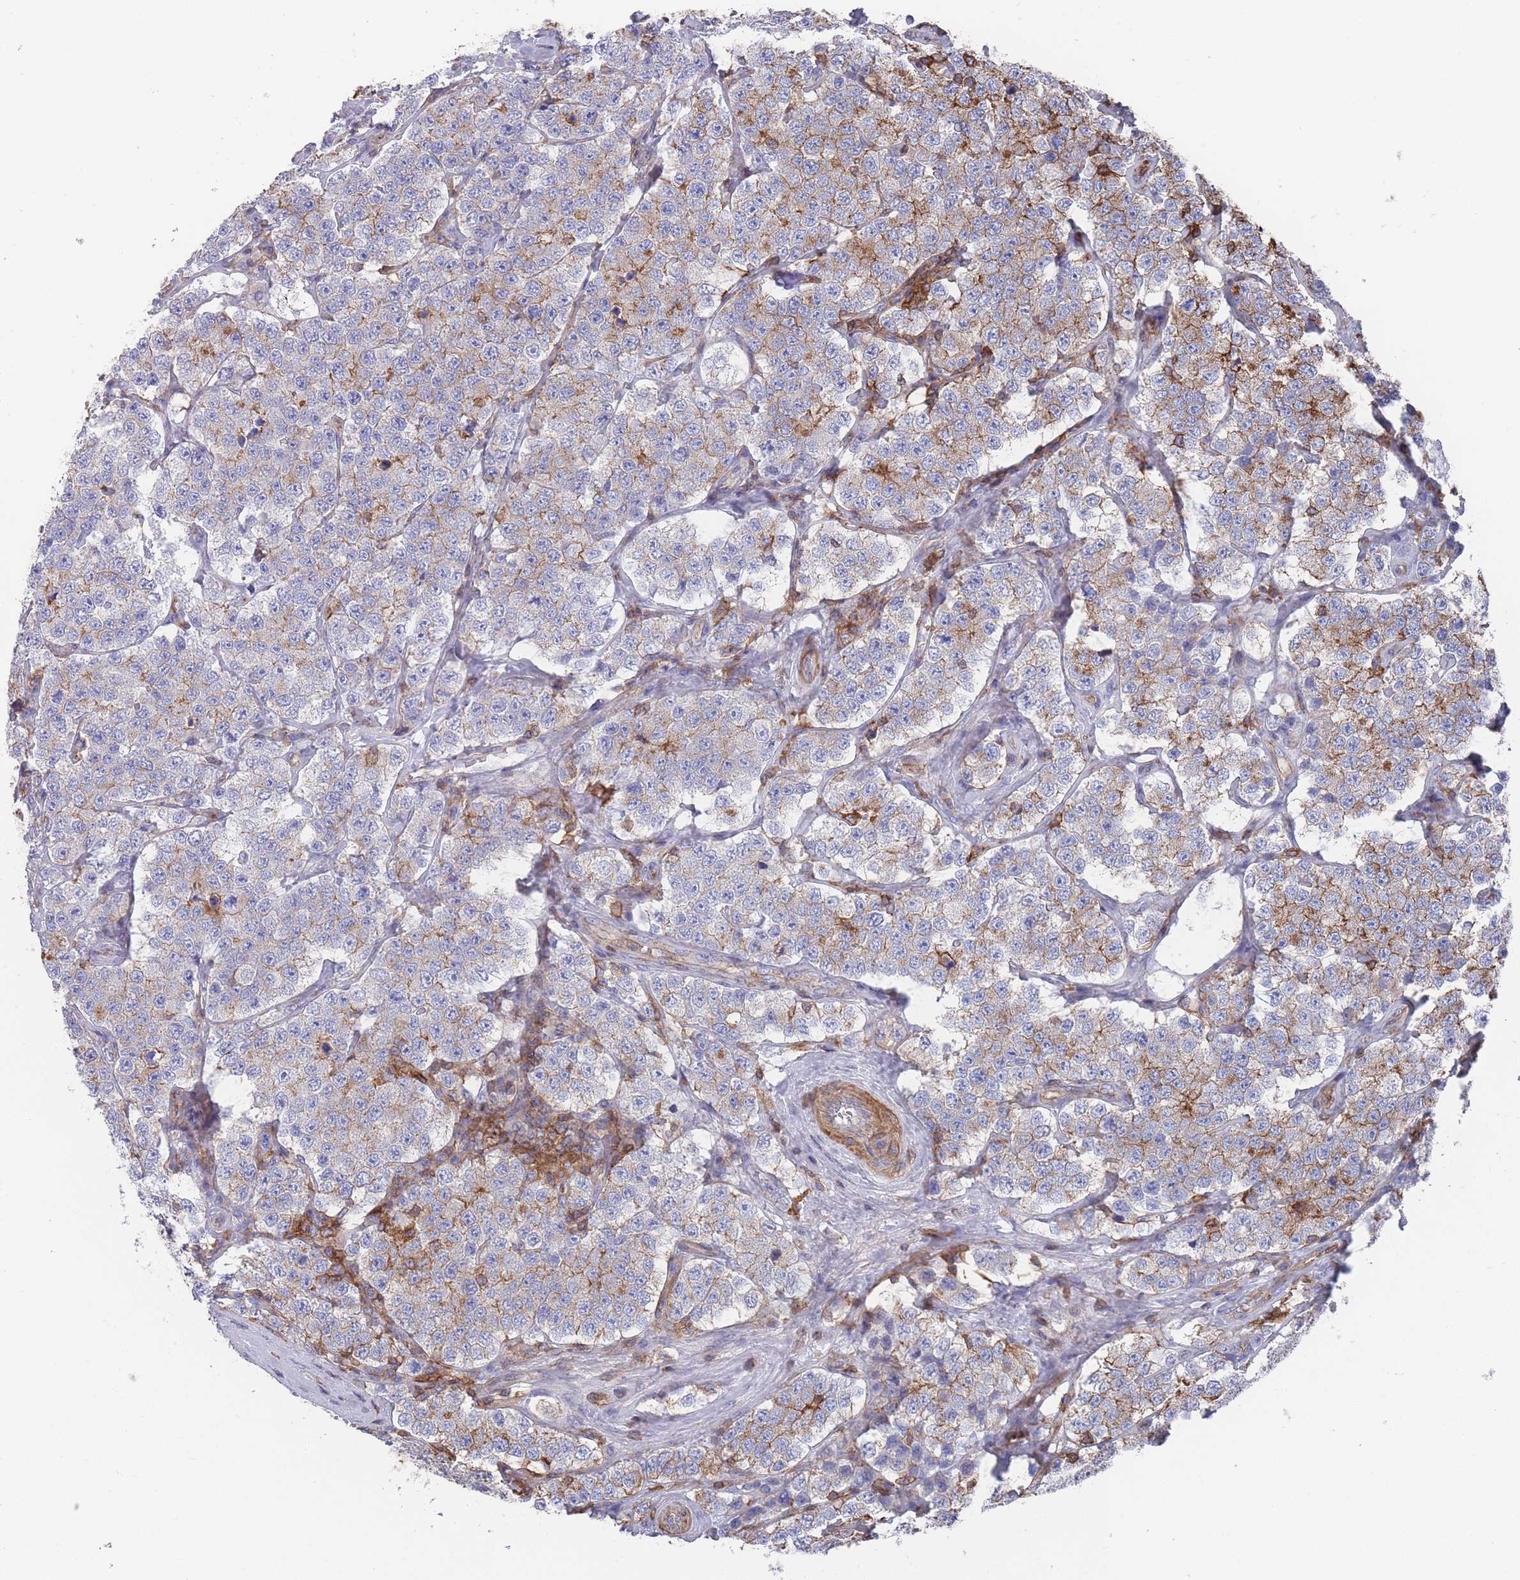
{"staining": {"intensity": "moderate", "quantity": "<25%", "location": "cytoplasmic/membranous"}, "tissue": "testis cancer", "cell_type": "Tumor cells", "image_type": "cancer", "snomed": [{"axis": "morphology", "description": "Seminoma, NOS"}, {"axis": "topography", "description": "Testis"}], "caption": "A brown stain shows moderate cytoplasmic/membranous staining of a protein in human testis cancer tumor cells. The staining is performed using DAB brown chromogen to label protein expression. The nuclei are counter-stained blue using hematoxylin.", "gene": "SCCPDH", "patient": {"sex": "male", "age": 34}}